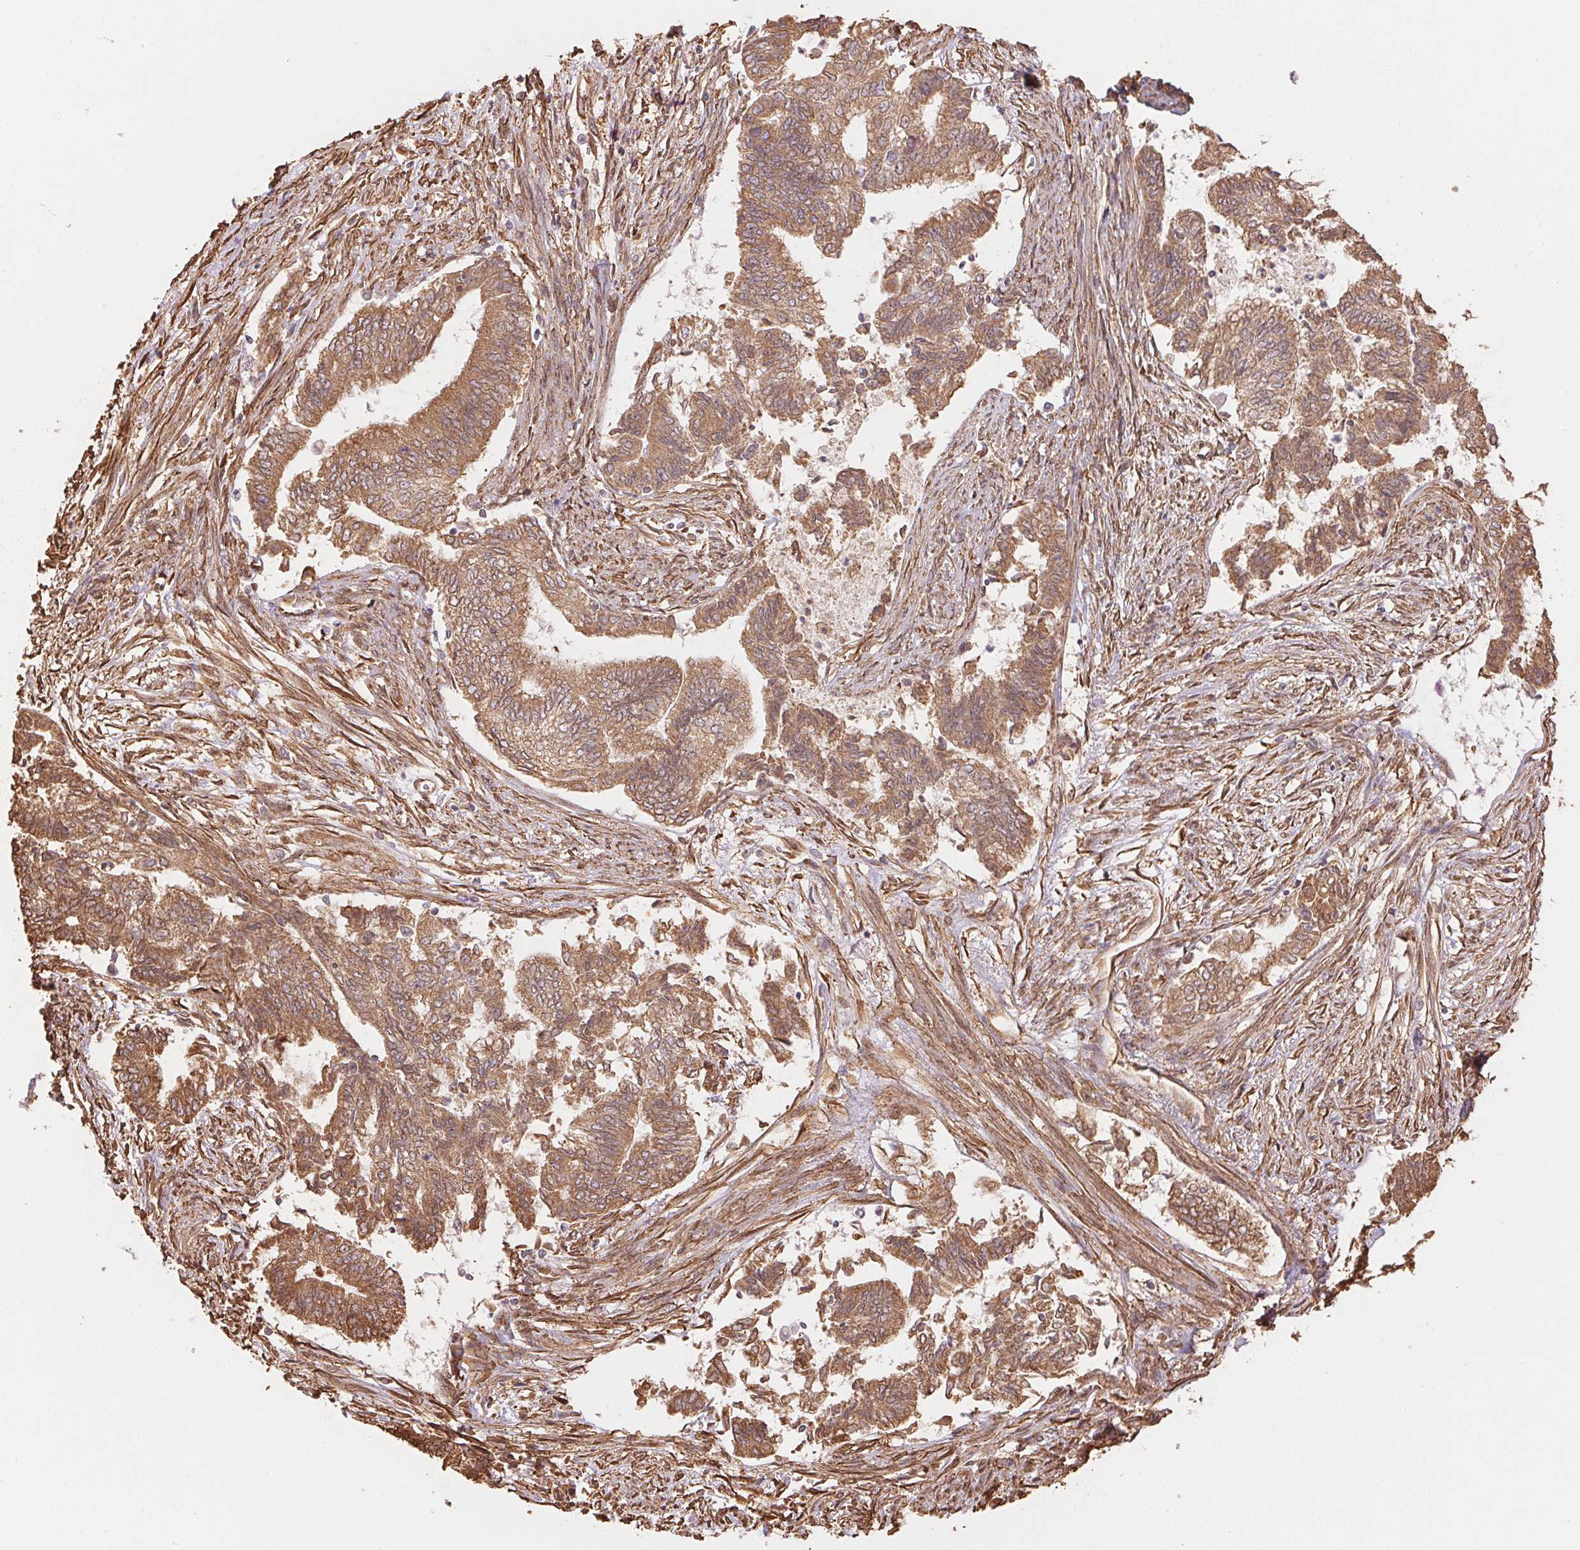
{"staining": {"intensity": "moderate", "quantity": ">75%", "location": "cytoplasmic/membranous"}, "tissue": "endometrial cancer", "cell_type": "Tumor cells", "image_type": "cancer", "snomed": [{"axis": "morphology", "description": "Adenocarcinoma, NOS"}, {"axis": "topography", "description": "Endometrium"}], "caption": "Immunohistochemistry micrograph of neoplastic tissue: human endometrial cancer stained using IHC displays medium levels of moderate protein expression localized specifically in the cytoplasmic/membranous of tumor cells, appearing as a cytoplasmic/membranous brown color.", "gene": "C6orf163", "patient": {"sex": "female", "age": 65}}